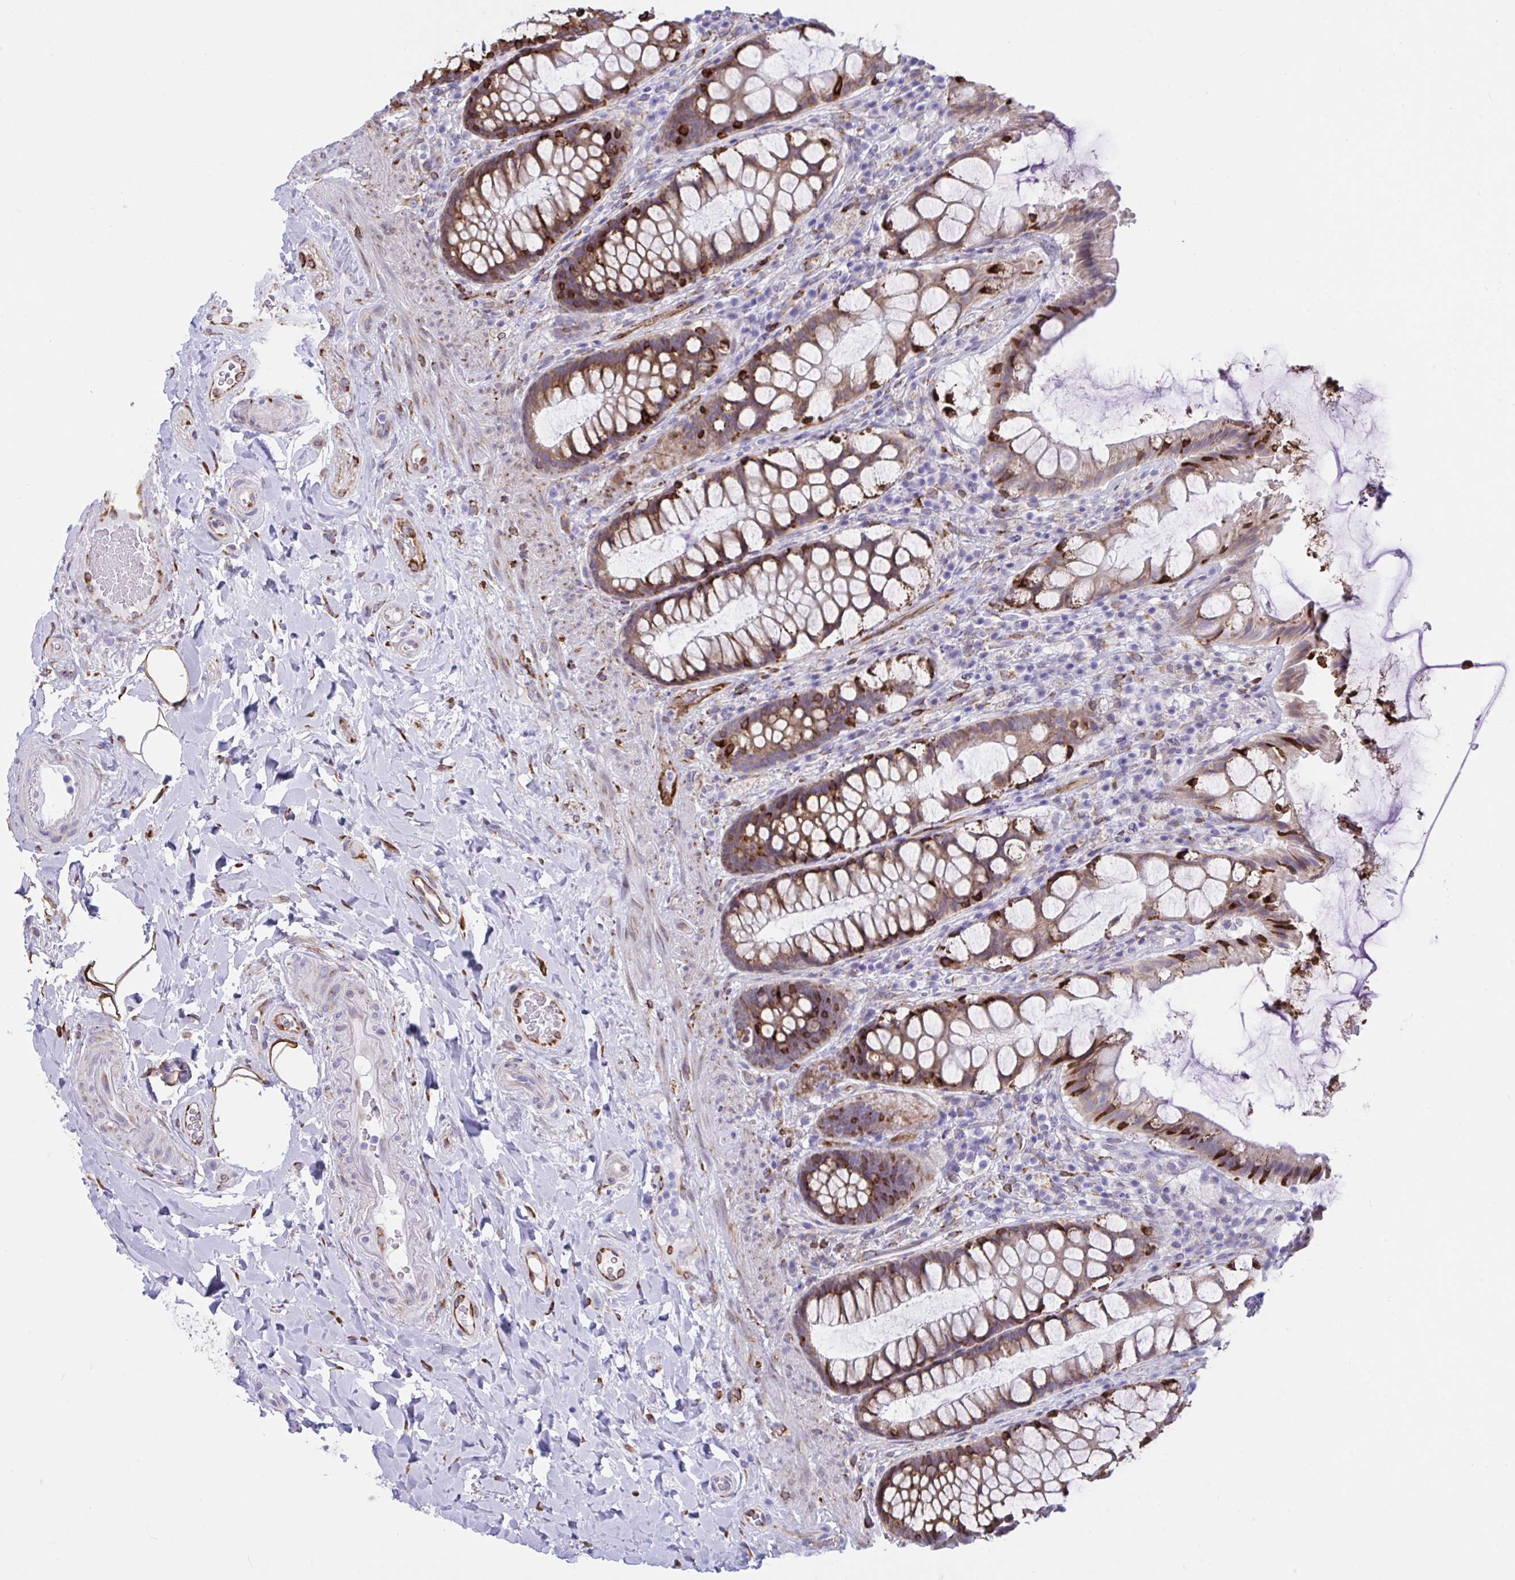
{"staining": {"intensity": "strong", "quantity": "25%-75%", "location": "cytoplasmic/membranous"}, "tissue": "rectum", "cell_type": "Glandular cells", "image_type": "normal", "snomed": [{"axis": "morphology", "description": "Normal tissue, NOS"}, {"axis": "topography", "description": "Rectum"}], "caption": "Rectum stained with immunohistochemistry displays strong cytoplasmic/membranous staining in about 25%-75% of glandular cells.", "gene": "ASPH", "patient": {"sex": "female", "age": 58}}